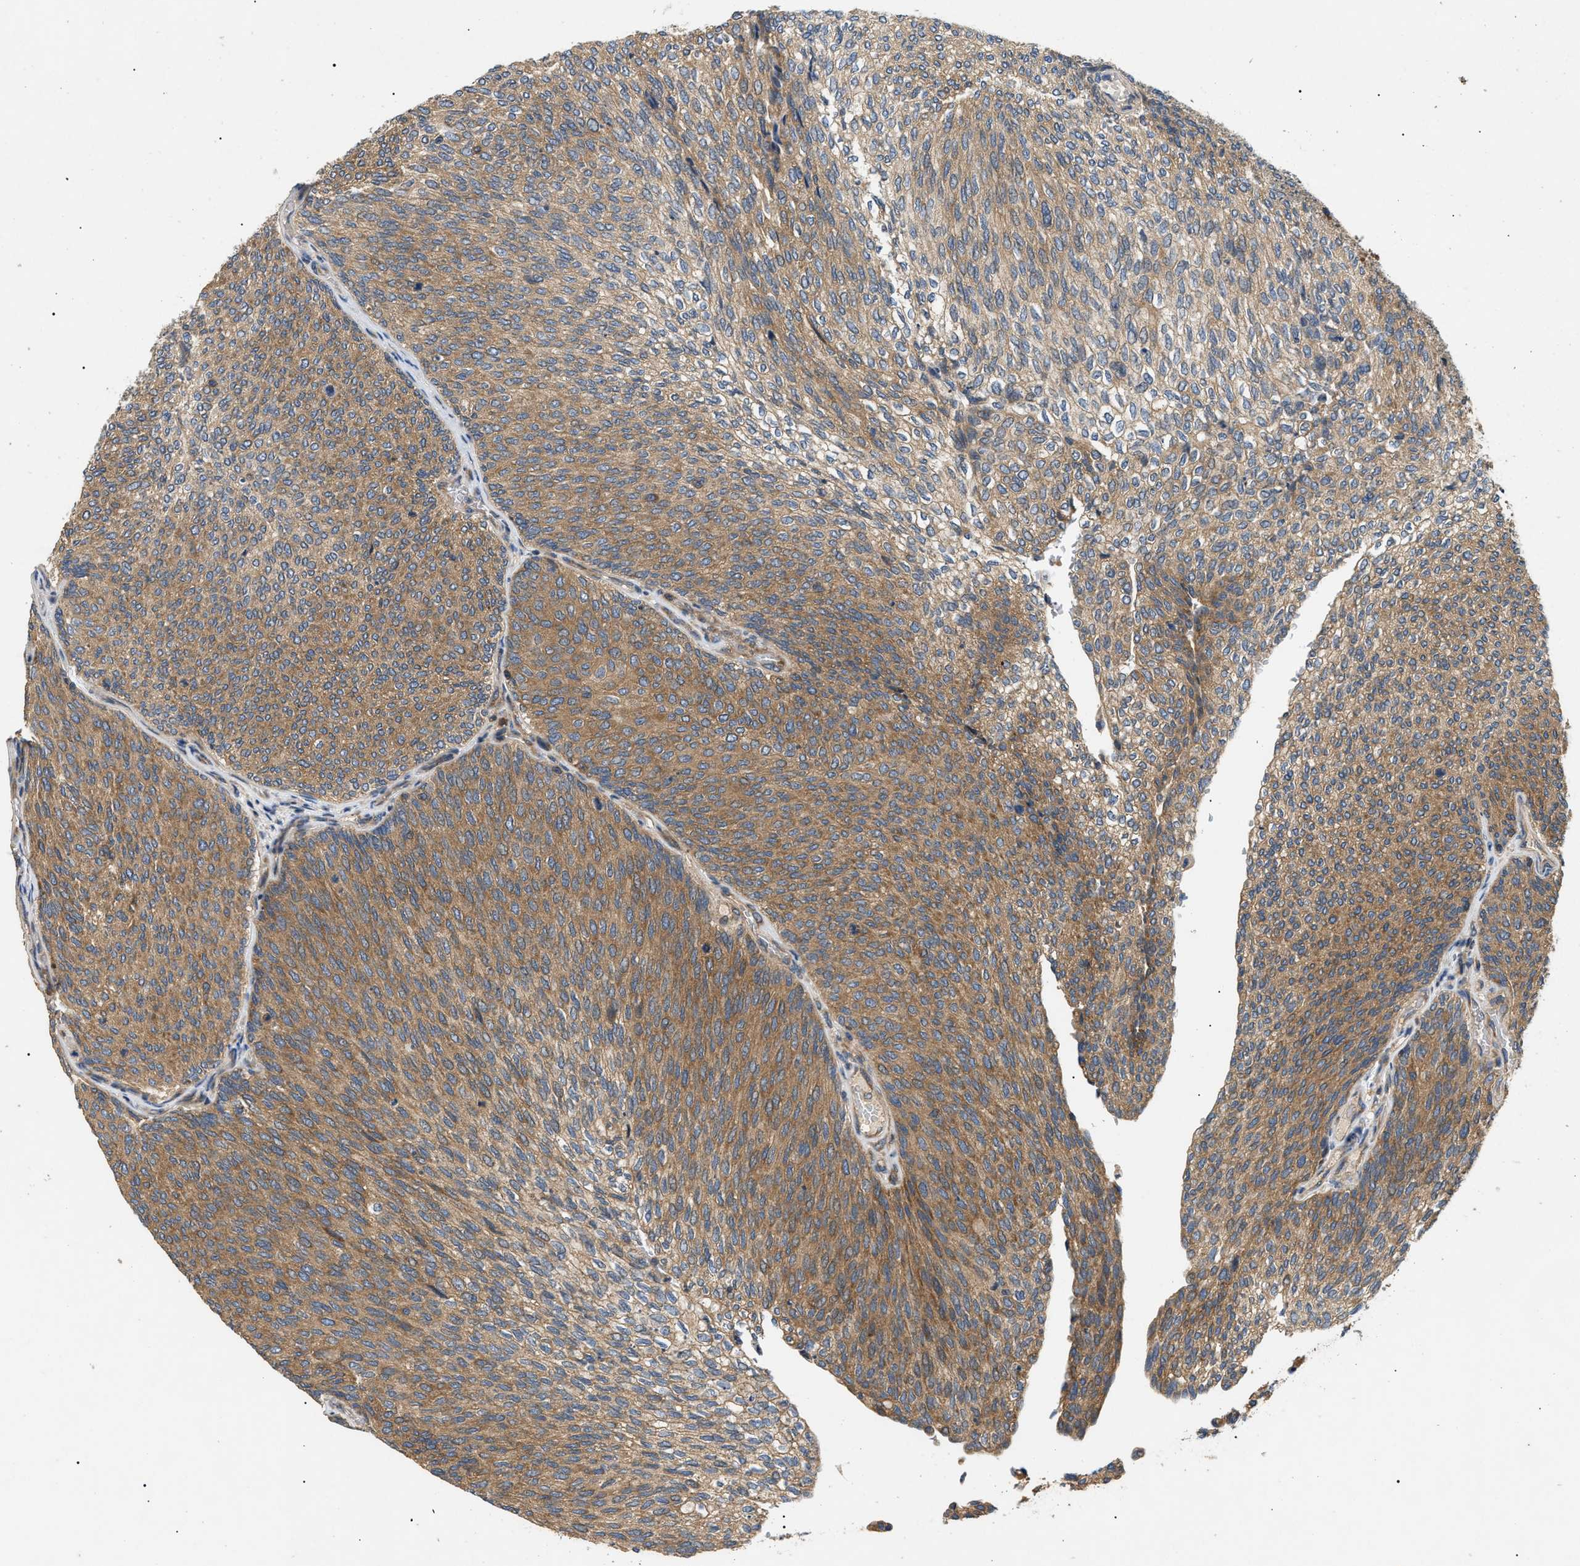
{"staining": {"intensity": "moderate", "quantity": ">75%", "location": "cytoplasmic/membranous"}, "tissue": "urothelial cancer", "cell_type": "Tumor cells", "image_type": "cancer", "snomed": [{"axis": "morphology", "description": "Urothelial carcinoma, Low grade"}, {"axis": "topography", "description": "Urinary bladder"}], "caption": "Low-grade urothelial carcinoma stained for a protein reveals moderate cytoplasmic/membranous positivity in tumor cells.", "gene": "PPM1B", "patient": {"sex": "female", "age": 79}}